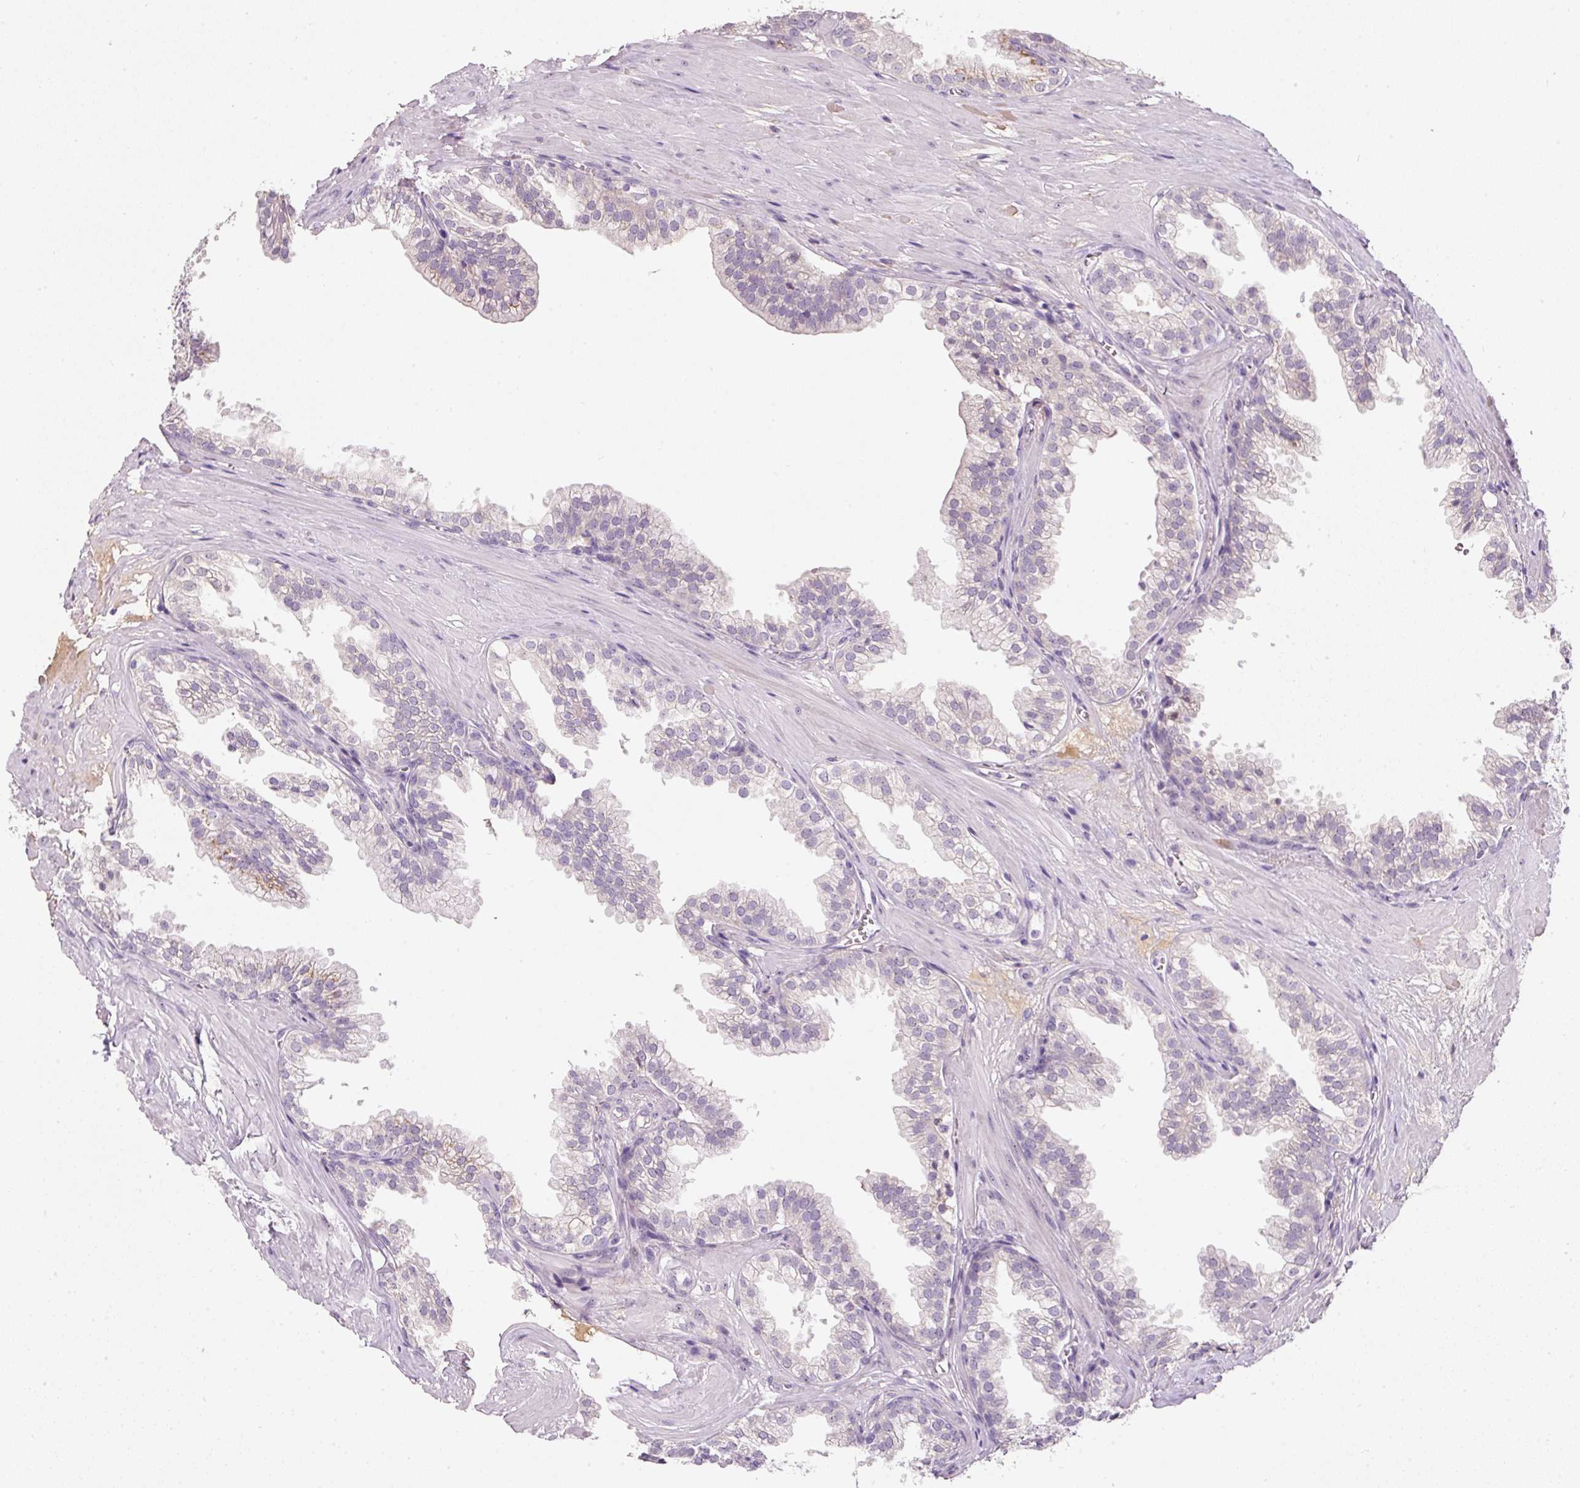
{"staining": {"intensity": "negative", "quantity": "none", "location": "none"}, "tissue": "prostate", "cell_type": "Glandular cells", "image_type": "normal", "snomed": [{"axis": "morphology", "description": "Normal tissue, NOS"}, {"axis": "topography", "description": "Prostate"}, {"axis": "topography", "description": "Peripheral nerve tissue"}], "caption": "Glandular cells show no significant staining in benign prostate. (DAB (3,3'-diaminobenzidine) immunohistochemistry (IHC), high magnification).", "gene": "TMEM37", "patient": {"sex": "male", "age": 55}}